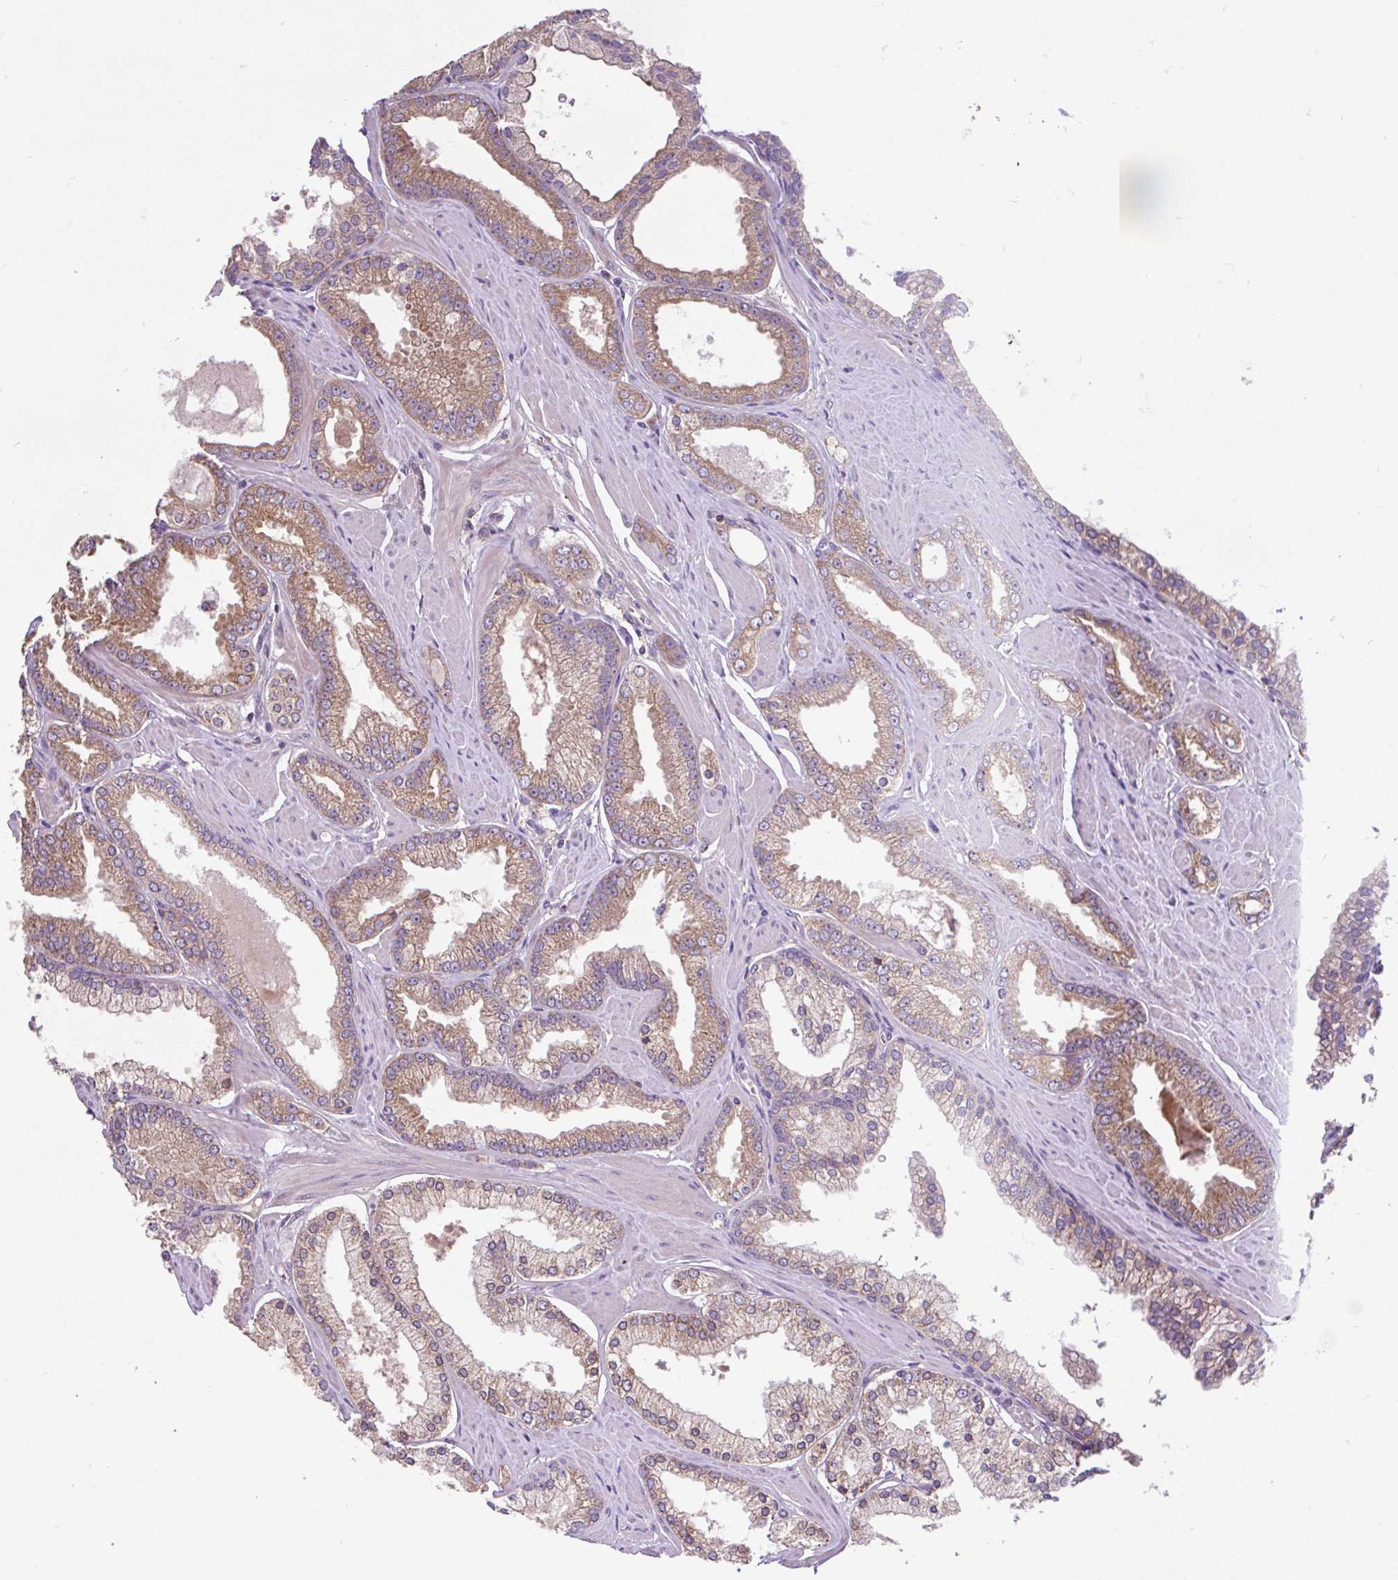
{"staining": {"intensity": "moderate", "quantity": ">75%", "location": "cytoplasmic/membranous"}, "tissue": "prostate cancer", "cell_type": "Tumor cells", "image_type": "cancer", "snomed": [{"axis": "morphology", "description": "Adenocarcinoma, Low grade"}, {"axis": "topography", "description": "Prostate"}], "caption": "Protein staining of prostate cancer tissue reveals moderate cytoplasmic/membranous expression in about >75% of tumor cells.", "gene": "RALBP1", "patient": {"sex": "male", "age": 42}}